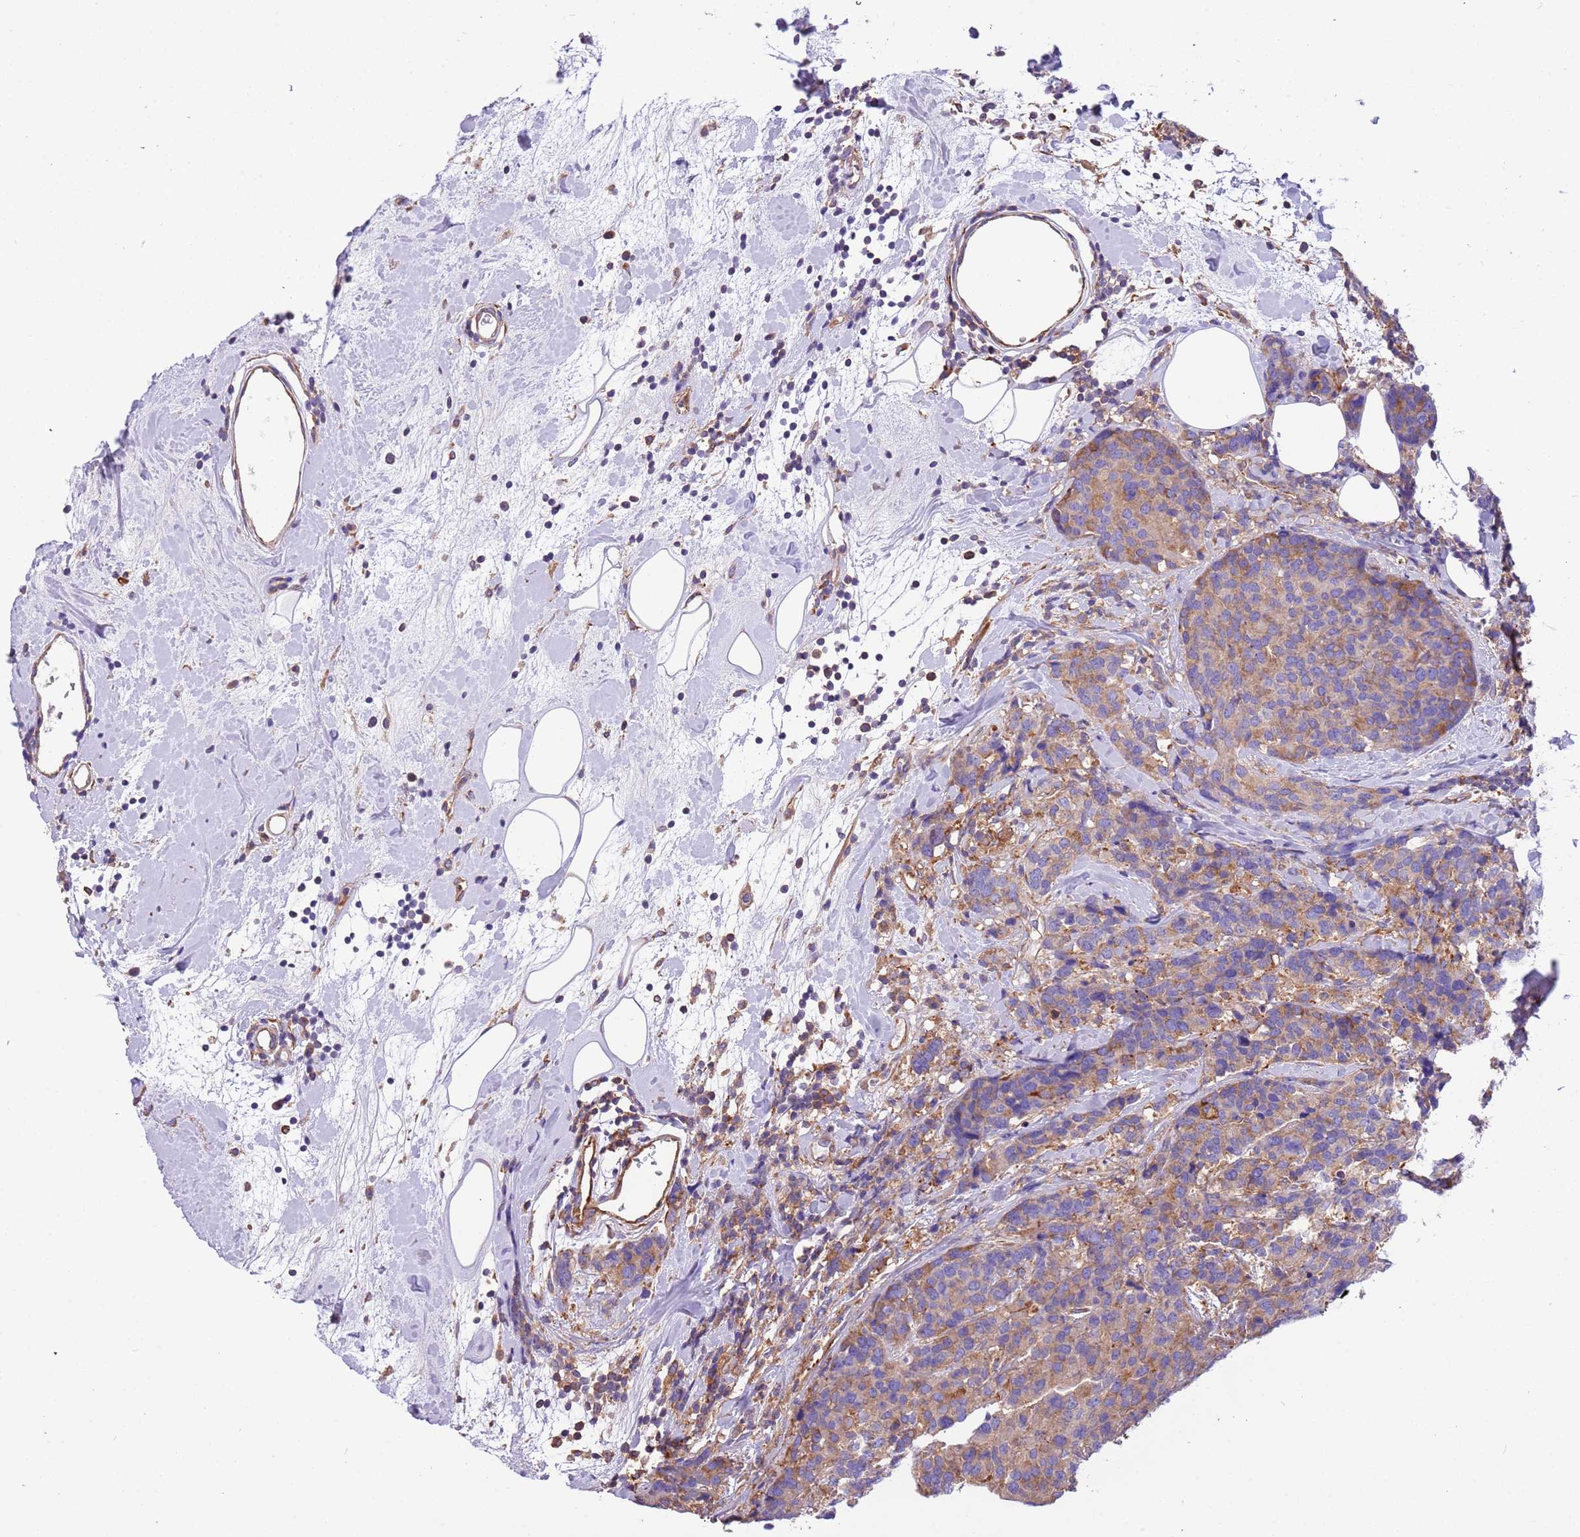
{"staining": {"intensity": "moderate", "quantity": "25%-75%", "location": "cytoplasmic/membranous"}, "tissue": "breast cancer", "cell_type": "Tumor cells", "image_type": "cancer", "snomed": [{"axis": "morphology", "description": "Lobular carcinoma"}, {"axis": "topography", "description": "Breast"}], "caption": "Protein expression analysis of lobular carcinoma (breast) demonstrates moderate cytoplasmic/membranous positivity in about 25%-75% of tumor cells.", "gene": "NAALADL1", "patient": {"sex": "female", "age": 59}}